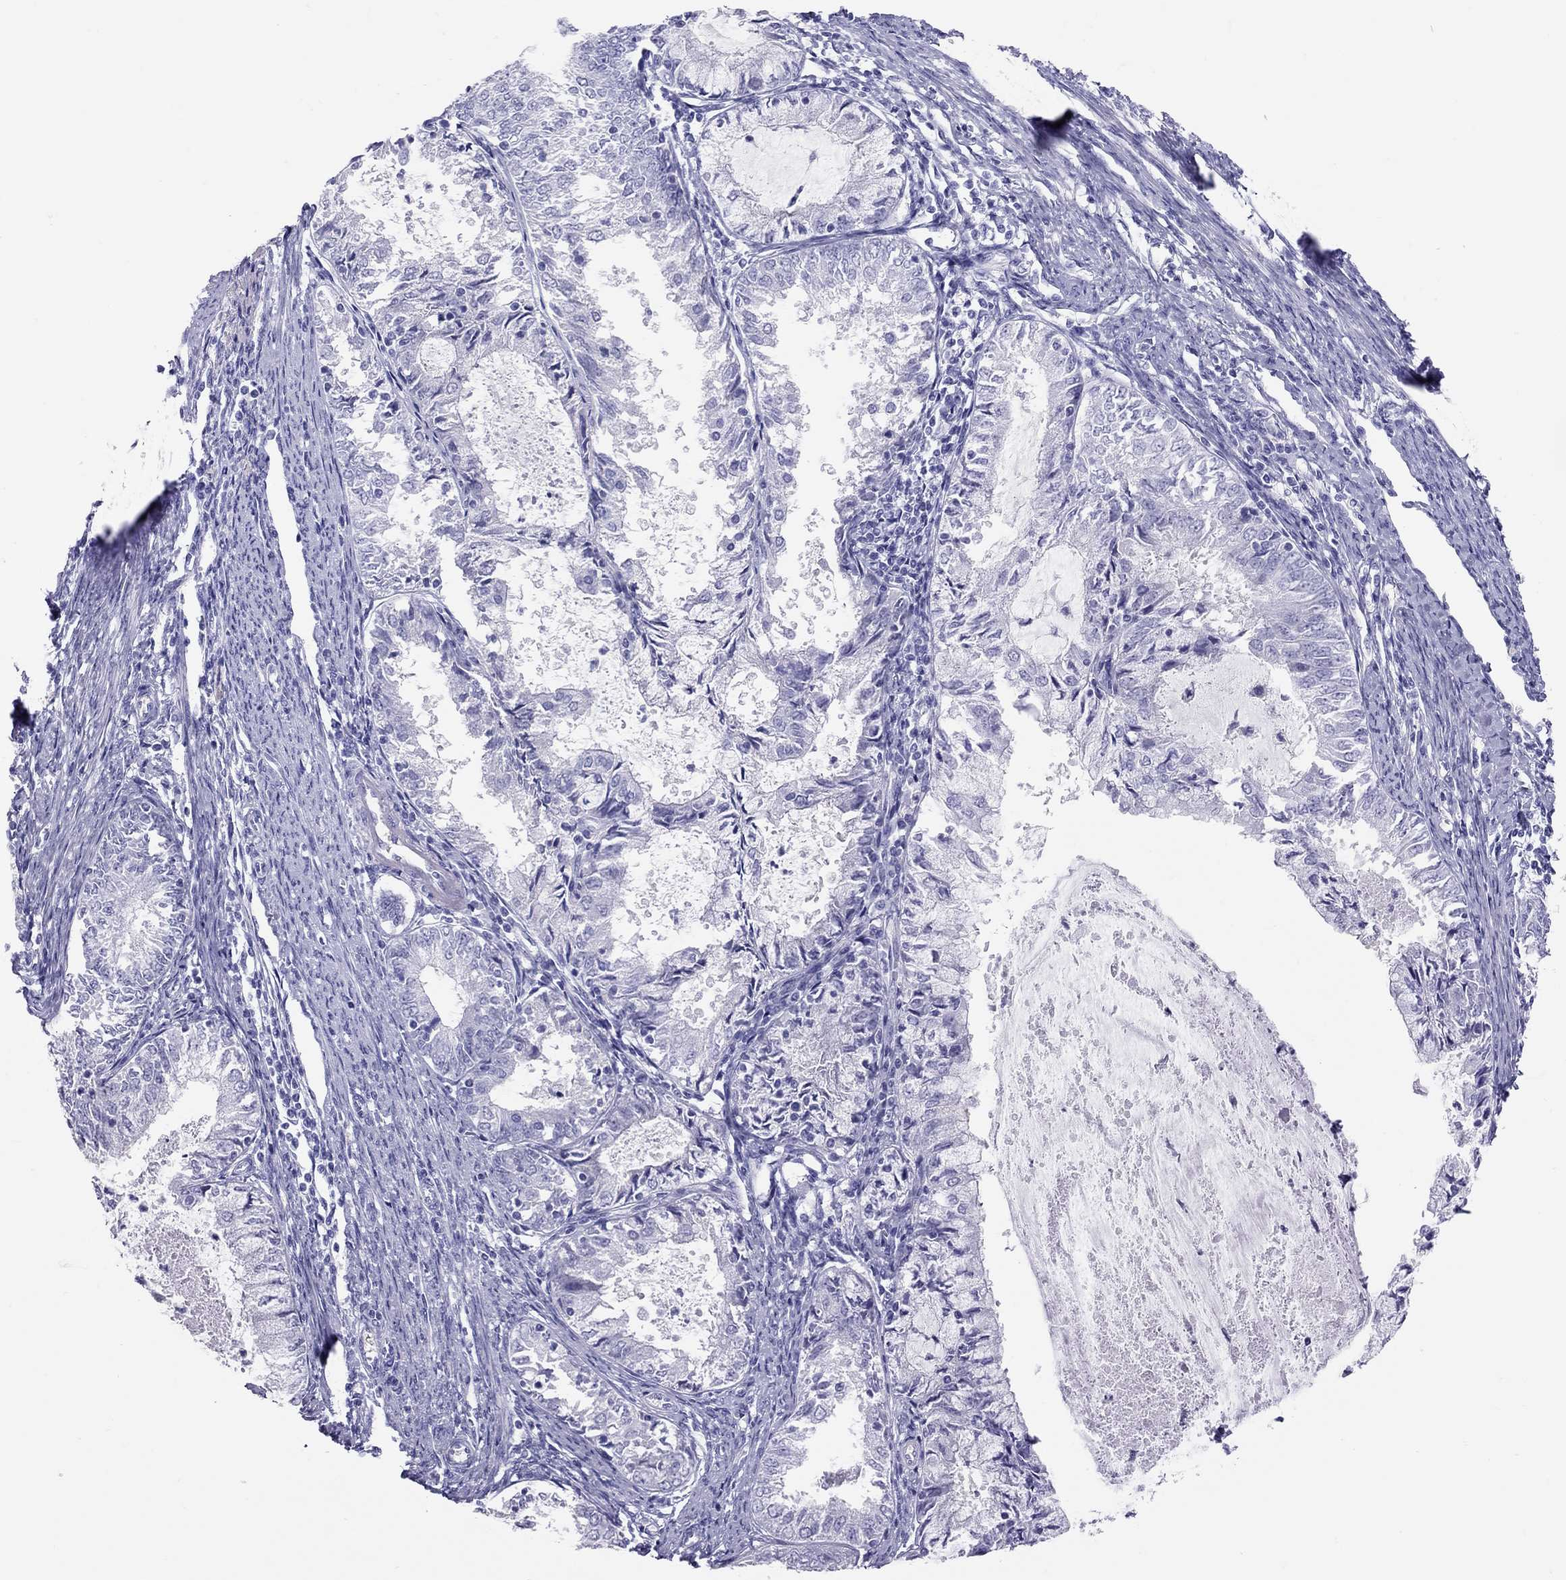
{"staining": {"intensity": "negative", "quantity": "none", "location": "none"}, "tissue": "endometrial cancer", "cell_type": "Tumor cells", "image_type": "cancer", "snomed": [{"axis": "morphology", "description": "Adenocarcinoma, NOS"}, {"axis": "topography", "description": "Endometrium"}], "caption": "There is no significant staining in tumor cells of endometrial cancer. (Brightfield microscopy of DAB (3,3'-diaminobenzidine) IHC at high magnification).", "gene": "PSMB11", "patient": {"sex": "female", "age": 57}}